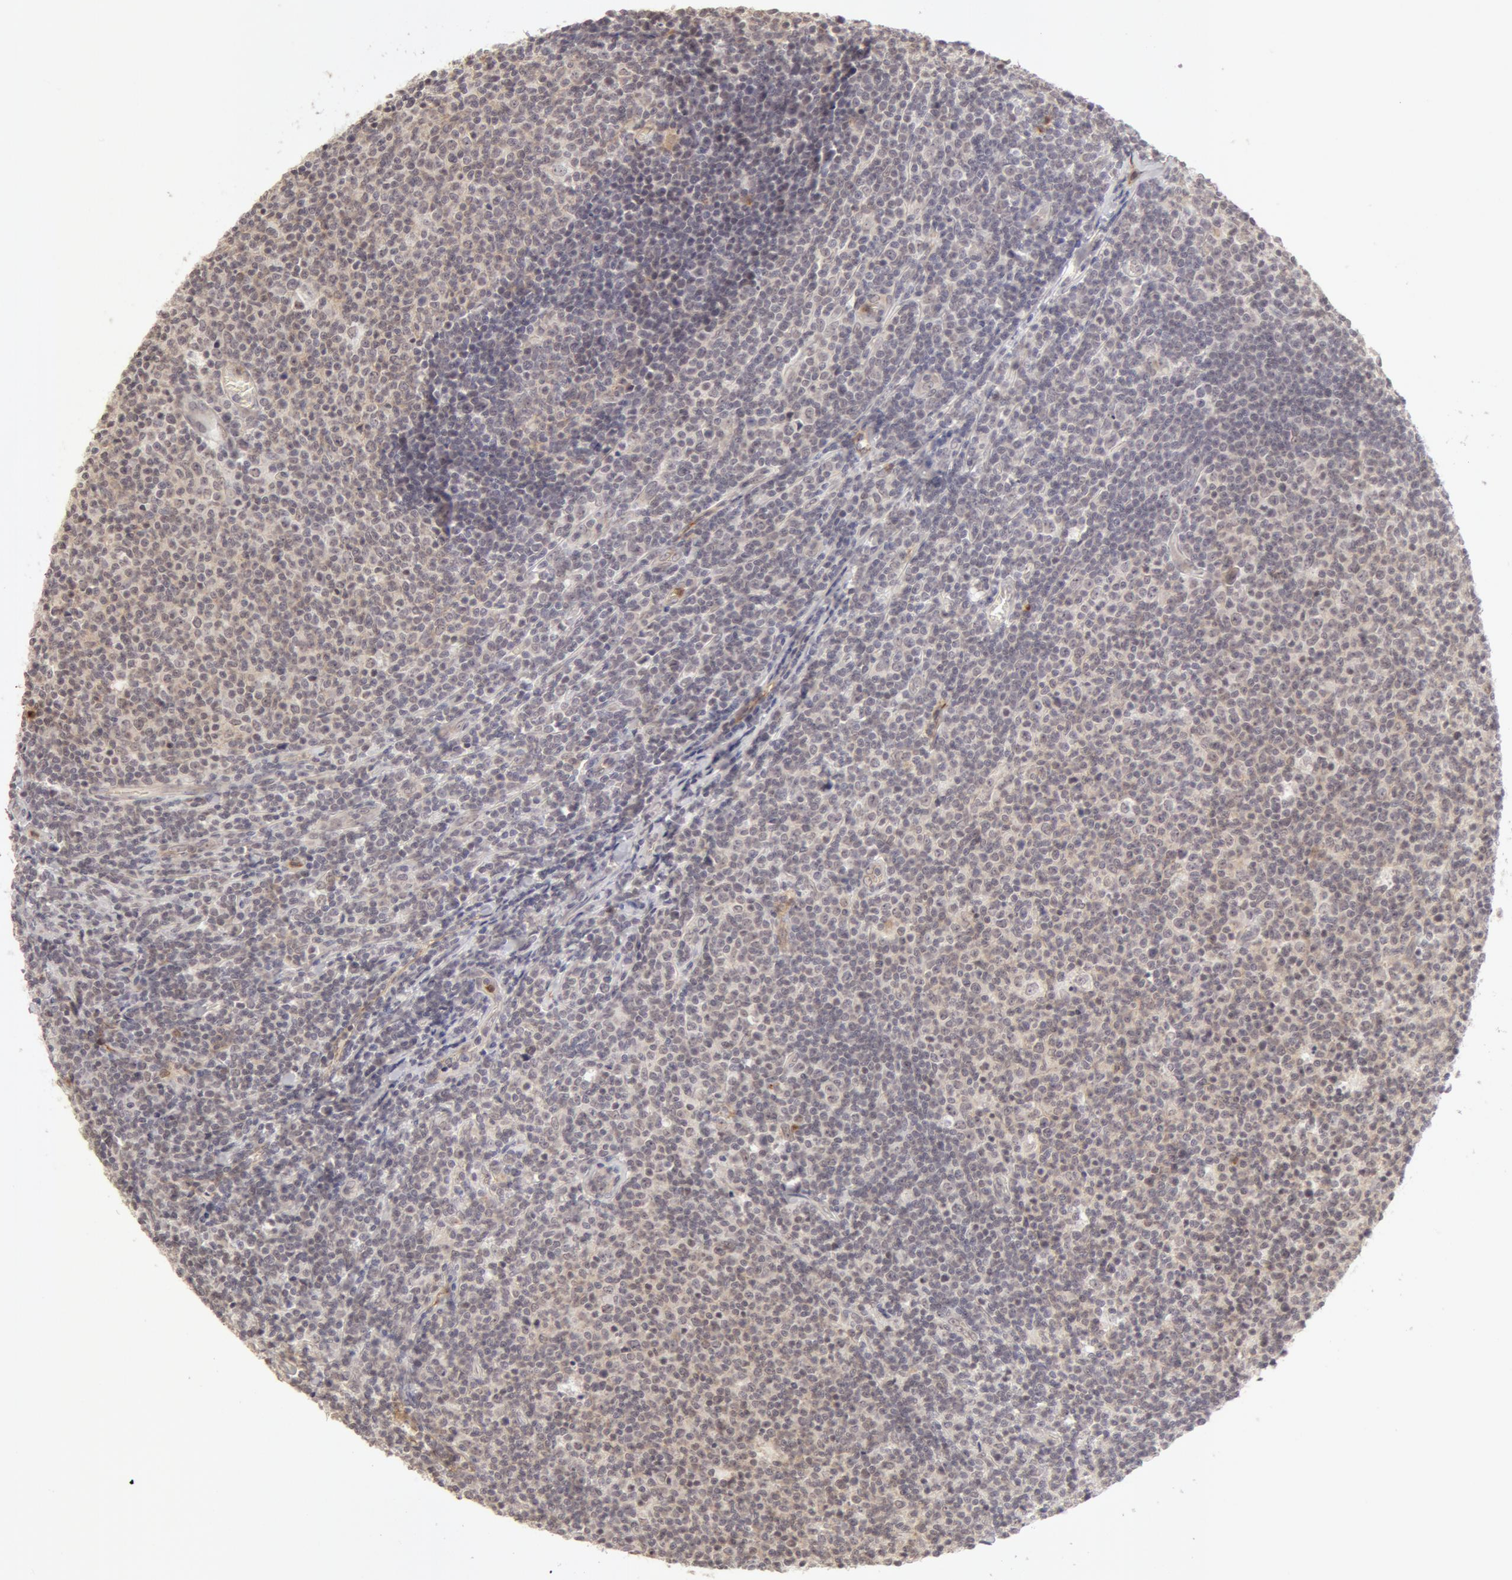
{"staining": {"intensity": "negative", "quantity": "none", "location": "none"}, "tissue": "lymphoma", "cell_type": "Tumor cells", "image_type": "cancer", "snomed": [{"axis": "morphology", "description": "Malignant lymphoma, non-Hodgkin's type, Low grade"}, {"axis": "topography", "description": "Lymph node"}], "caption": "Immunohistochemistry image of neoplastic tissue: low-grade malignant lymphoma, non-Hodgkin's type stained with DAB (3,3'-diaminobenzidine) displays no significant protein positivity in tumor cells.", "gene": "ADAM10", "patient": {"sex": "male", "age": 74}}